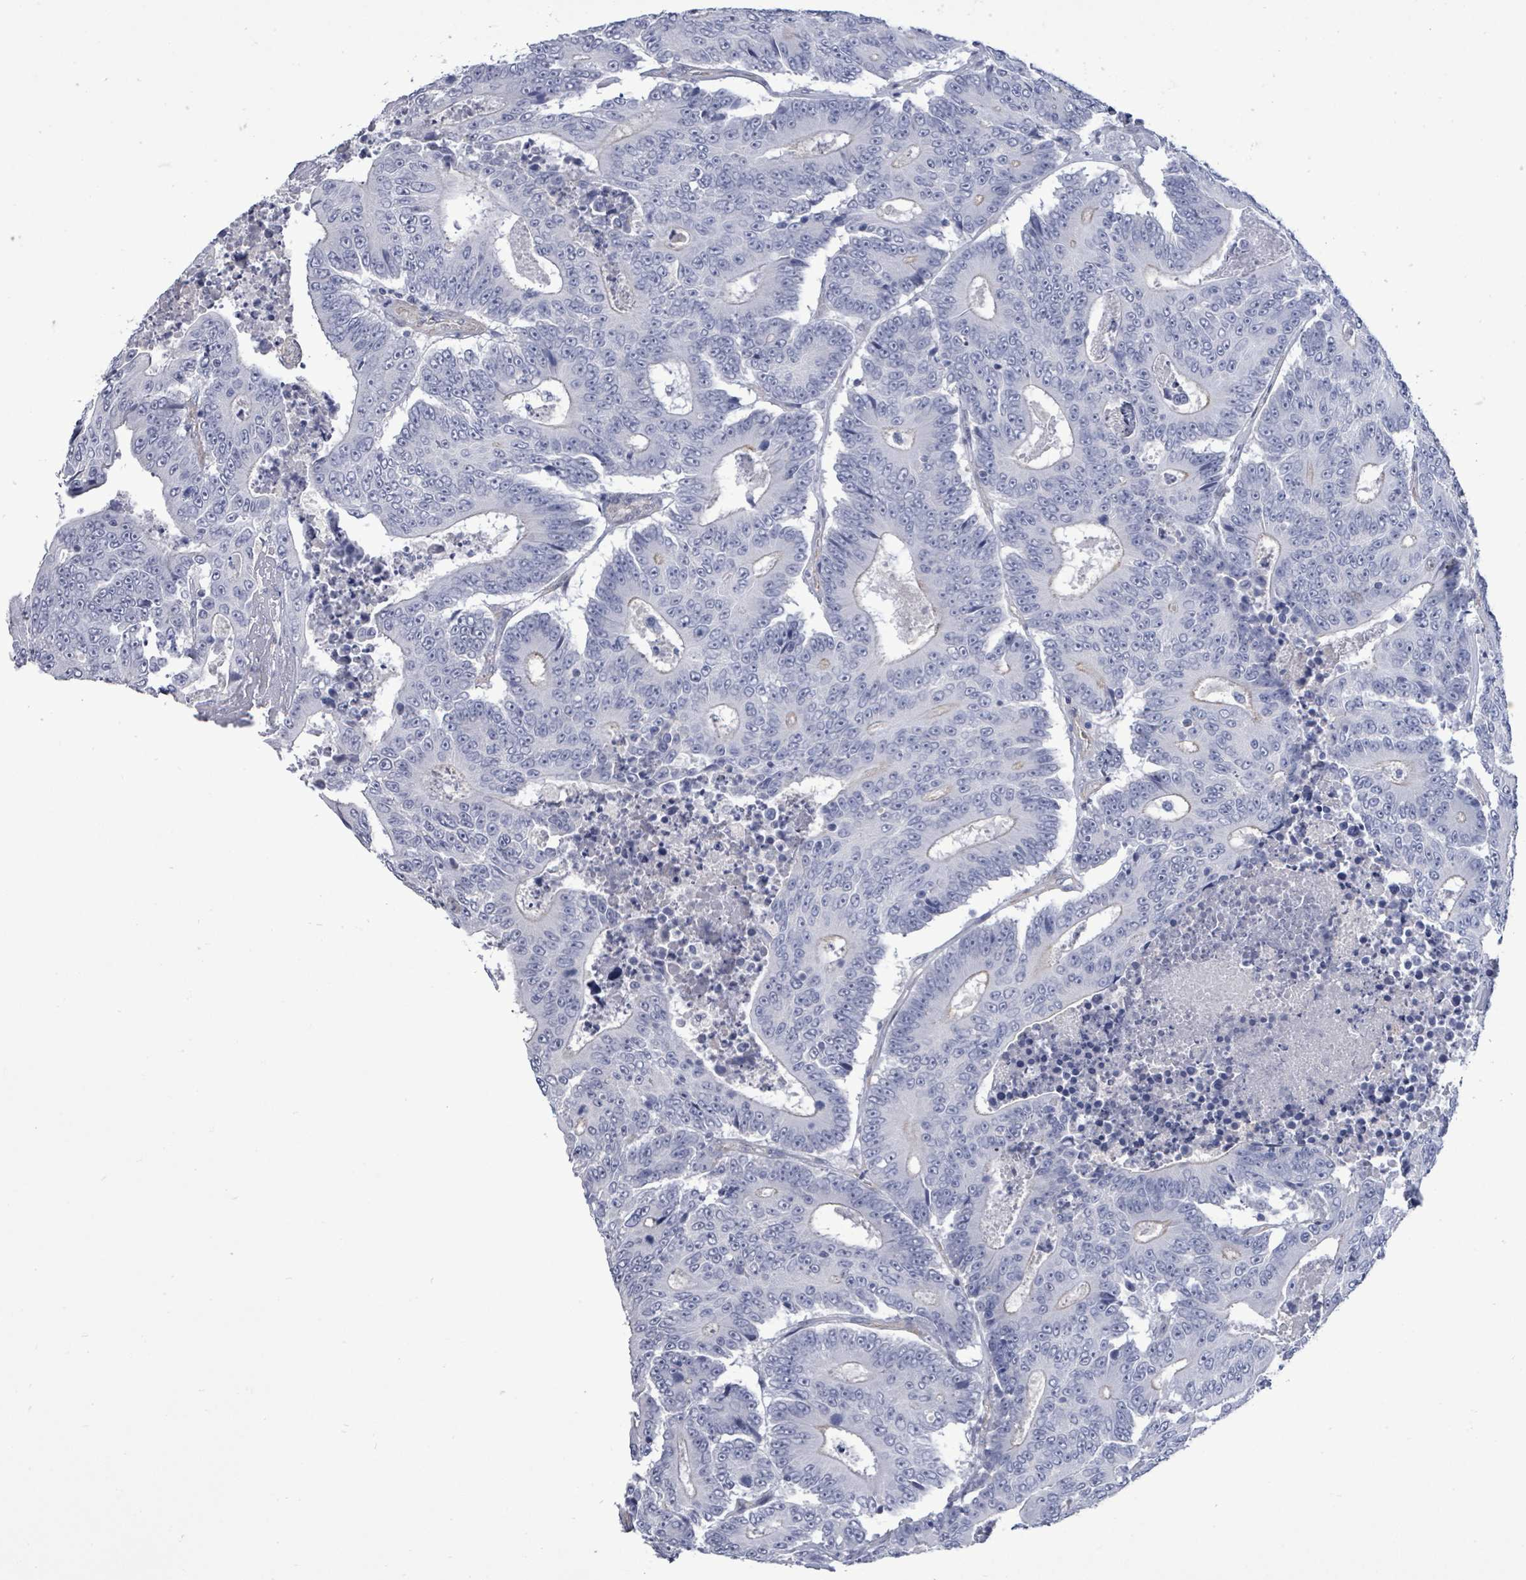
{"staining": {"intensity": "negative", "quantity": "none", "location": "none"}, "tissue": "colorectal cancer", "cell_type": "Tumor cells", "image_type": "cancer", "snomed": [{"axis": "morphology", "description": "Adenocarcinoma, NOS"}, {"axis": "topography", "description": "Colon"}], "caption": "Histopathology image shows no protein positivity in tumor cells of adenocarcinoma (colorectal) tissue. (Brightfield microscopy of DAB immunohistochemistry at high magnification).", "gene": "CT45A5", "patient": {"sex": "male", "age": 83}}